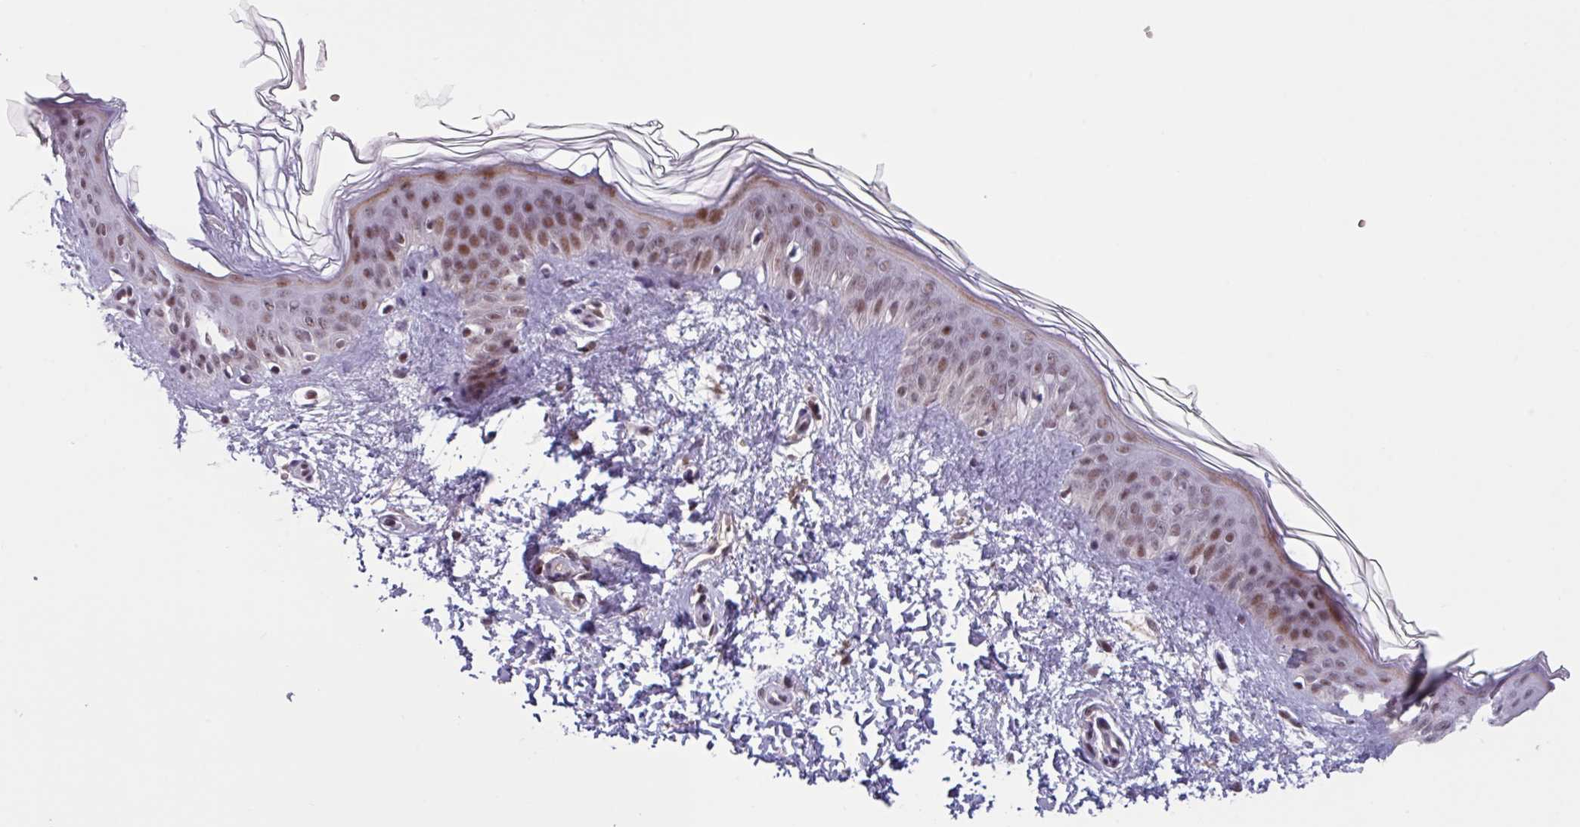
{"staining": {"intensity": "weak", "quantity": "<25%", "location": "nuclear"}, "tissue": "skin", "cell_type": "Fibroblasts", "image_type": "normal", "snomed": [{"axis": "morphology", "description": "Normal tissue, NOS"}, {"axis": "topography", "description": "Skin"}], "caption": "An image of skin stained for a protein reveals no brown staining in fibroblasts. The staining was performed using DAB to visualize the protein expression in brown, while the nuclei were stained in blue with hematoxylin (Magnification: 20x).", "gene": "ZNF575", "patient": {"sex": "female", "age": 41}}